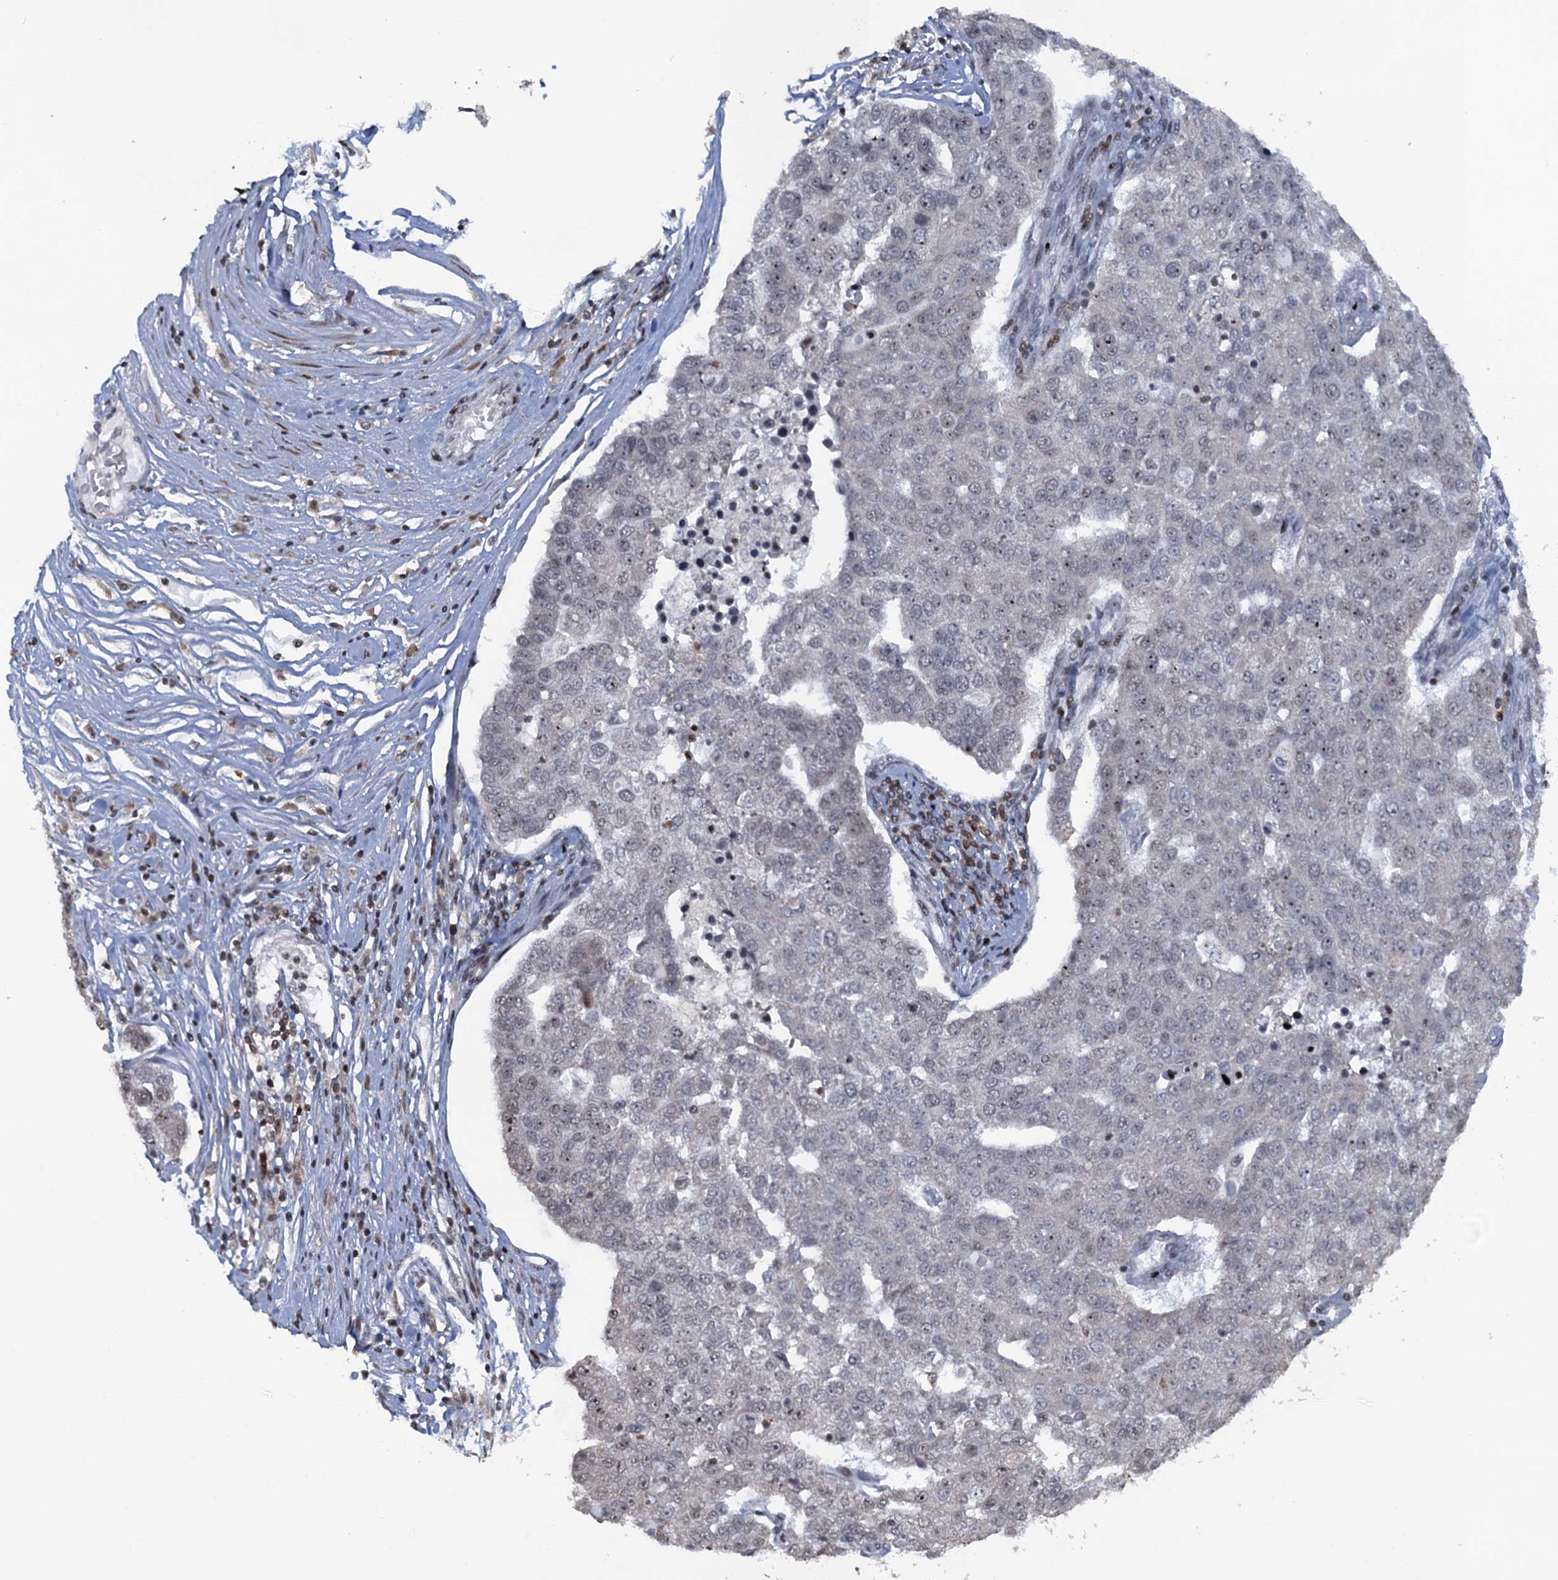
{"staining": {"intensity": "negative", "quantity": "none", "location": "none"}, "tissue": "pancreatic cancer", "cell_type": "Tumor cells", "image_type": "cancer", "snomed": [{"axis": "morphology", "description": "Adenocarcinoma, NOS"}, {"axis": "topography", "description": "Pancreas"}], "caption": "Immunohistochemistry (IHC) of adenocarcinoma (pancreatic) shows no expression in tumor cells. The staining is performed using DAB (3,3'-diaminobenzidine) brown chromogen with nuclei counter-stained in using hematoxylin.", "gene": "FYB1", "patient": {"sex": "female", "age": 61}}